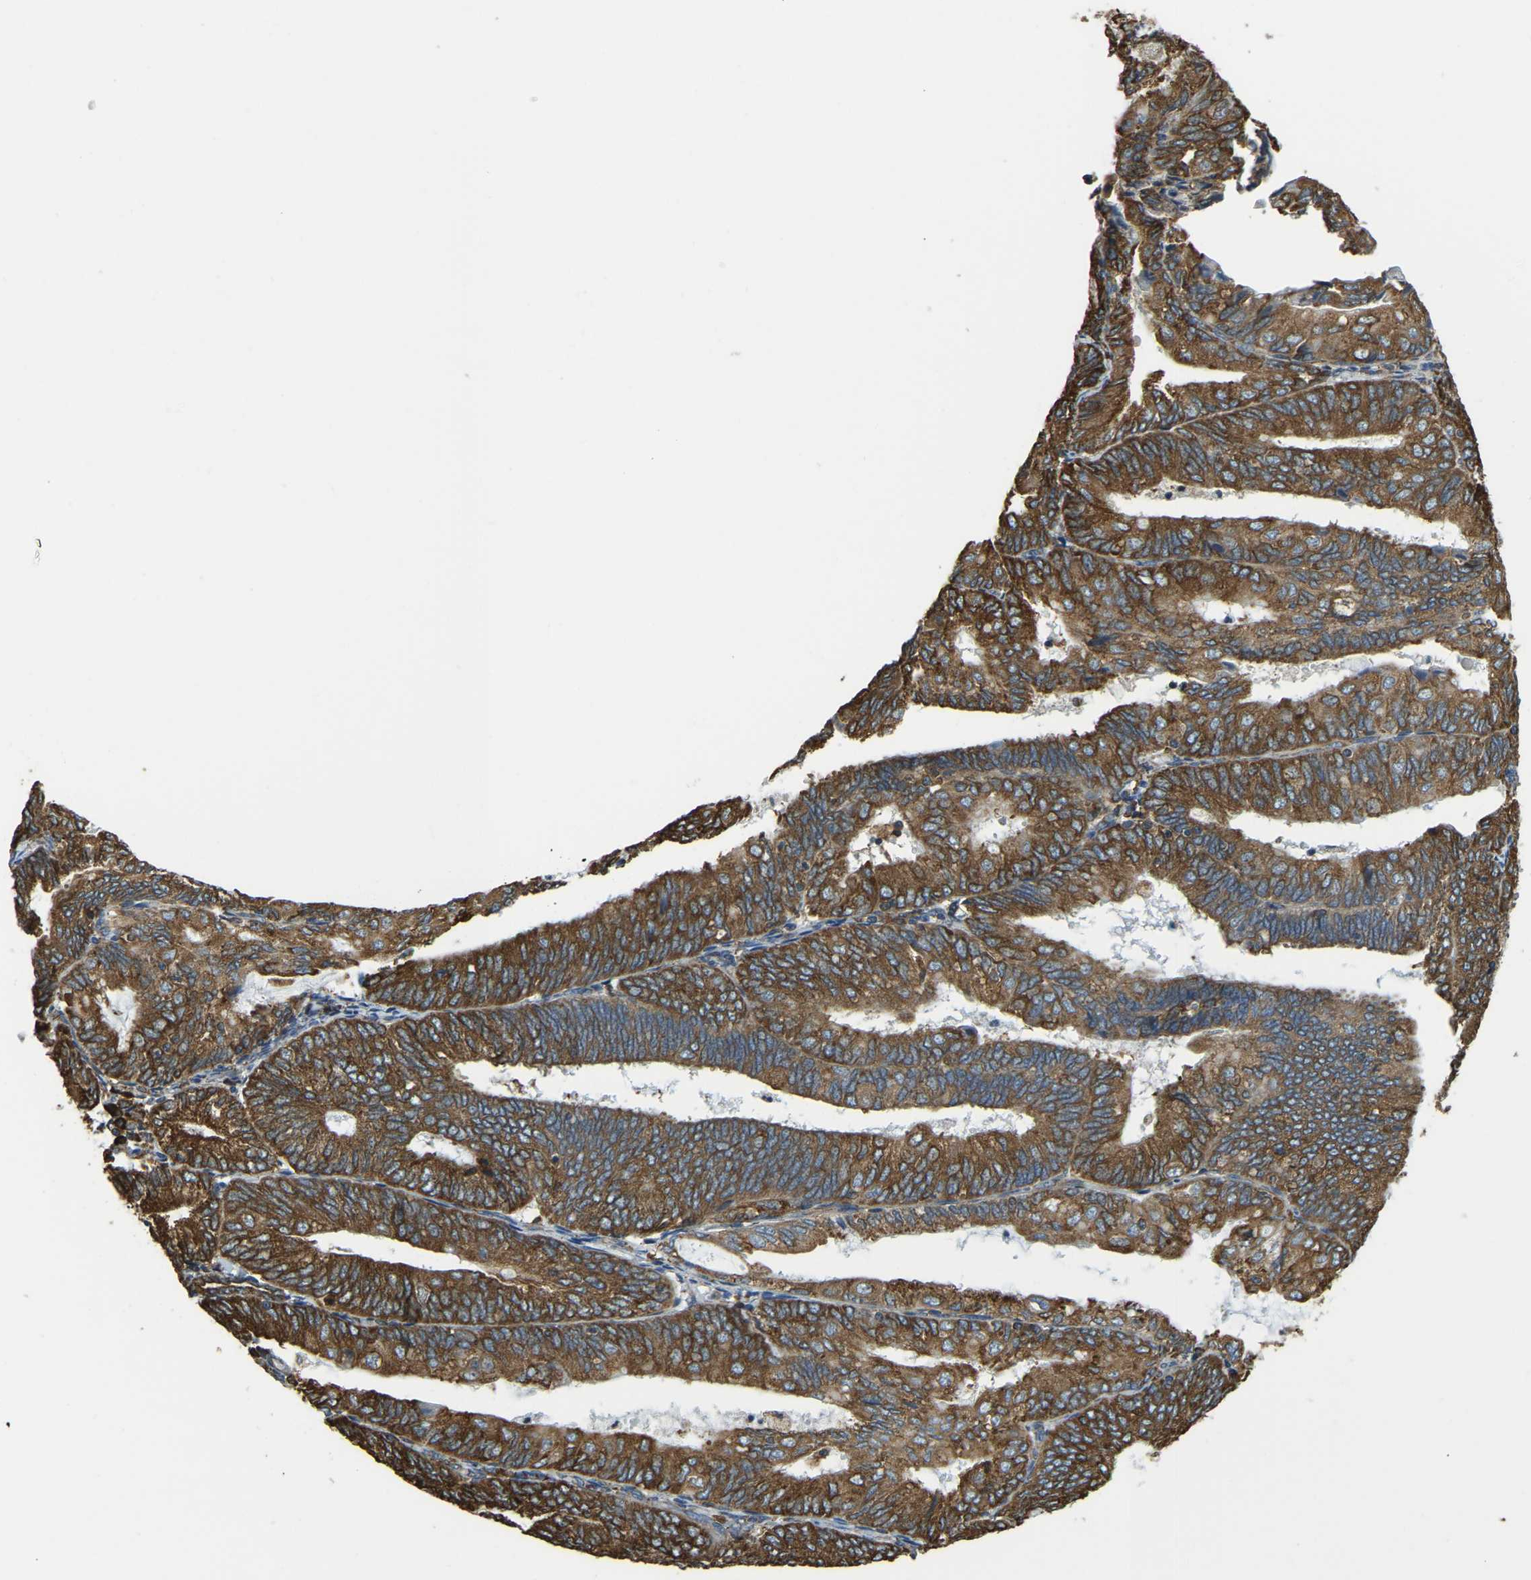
{"staining": {"intensity": "strong", "quantity": ">75%", "location": "cytoplasmic/membranous"}, "tissue": "endometrial cancer", "cell_type": "Tumor cells", "image_type": "cancer", "snomed": [{"axis": "morphology", "description": "Adenocarcinoma, NOS"}, {"axis": "topography", "description": "Endometrium"}], "caption": "Protein analysis of endometrial adenocarcinoma tissue demonstrates strong cytoplasmic/membranous expression in about >75% of tumor cells. (DAB IHC, brown staining for protein, blue staining for nuclei).", "gene": "RNF115", "patient": {"sex": "female", "age": 81}}